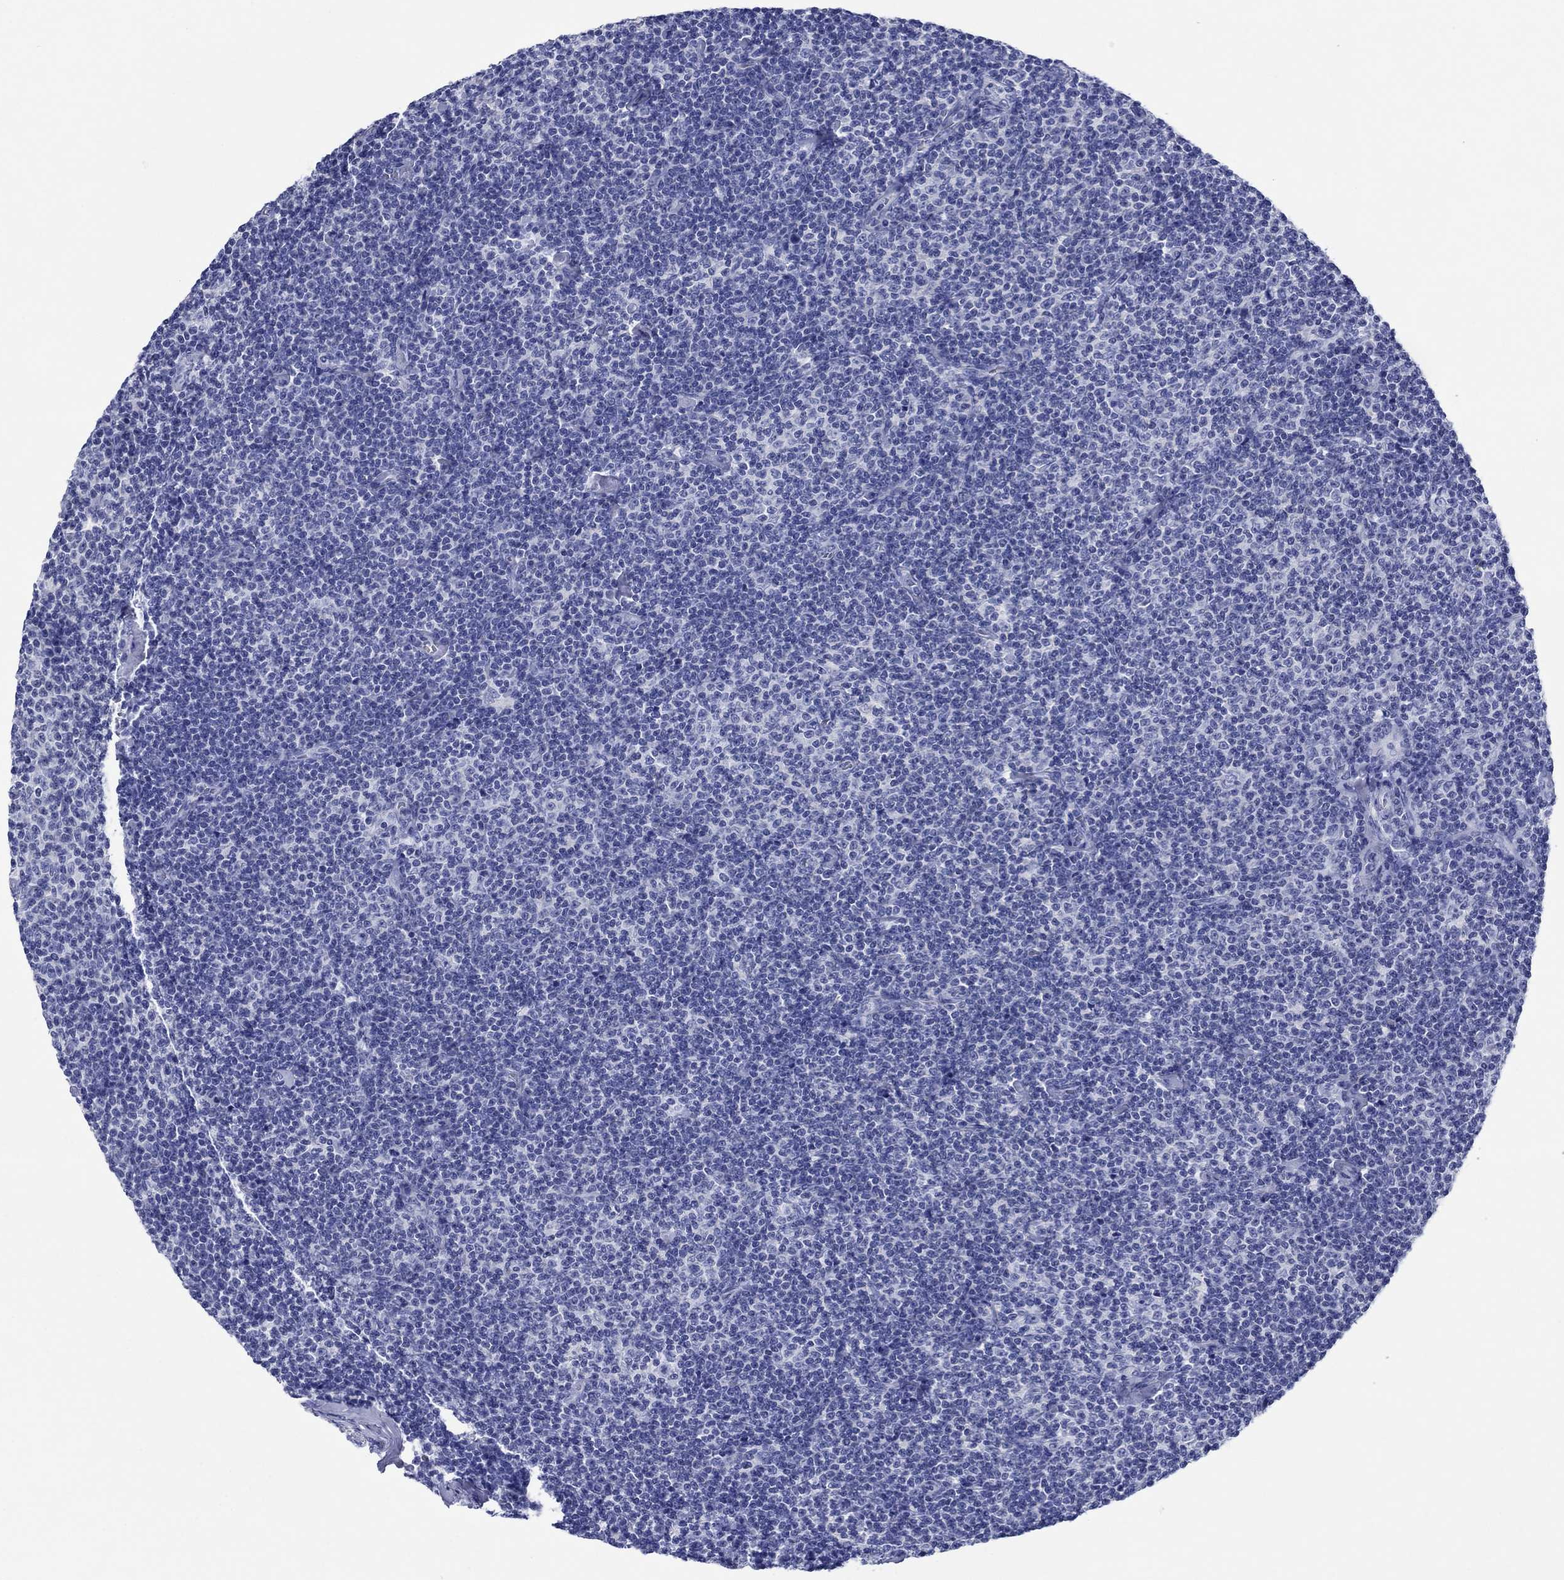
{"staining": {"intensity": "negative", "quantity": "none", "location": "none"}, "tissue": "lymphoma", "cell_type": "Tumor cells", "image_type": "cancer", "snomed": [{"axis": "morphology", "description": "Malignant lymphoma, non-Hodgkin's type, Low grade"}, {"axis": "topography", "description": "Lymph node"}], "caption": "Tumor cells are negative for brown protein staining in low-grade malignant lymphoma, non-Hodgkin's type.", "gene": "HCRT", "patient": {"sex": "male", "age": 81}}